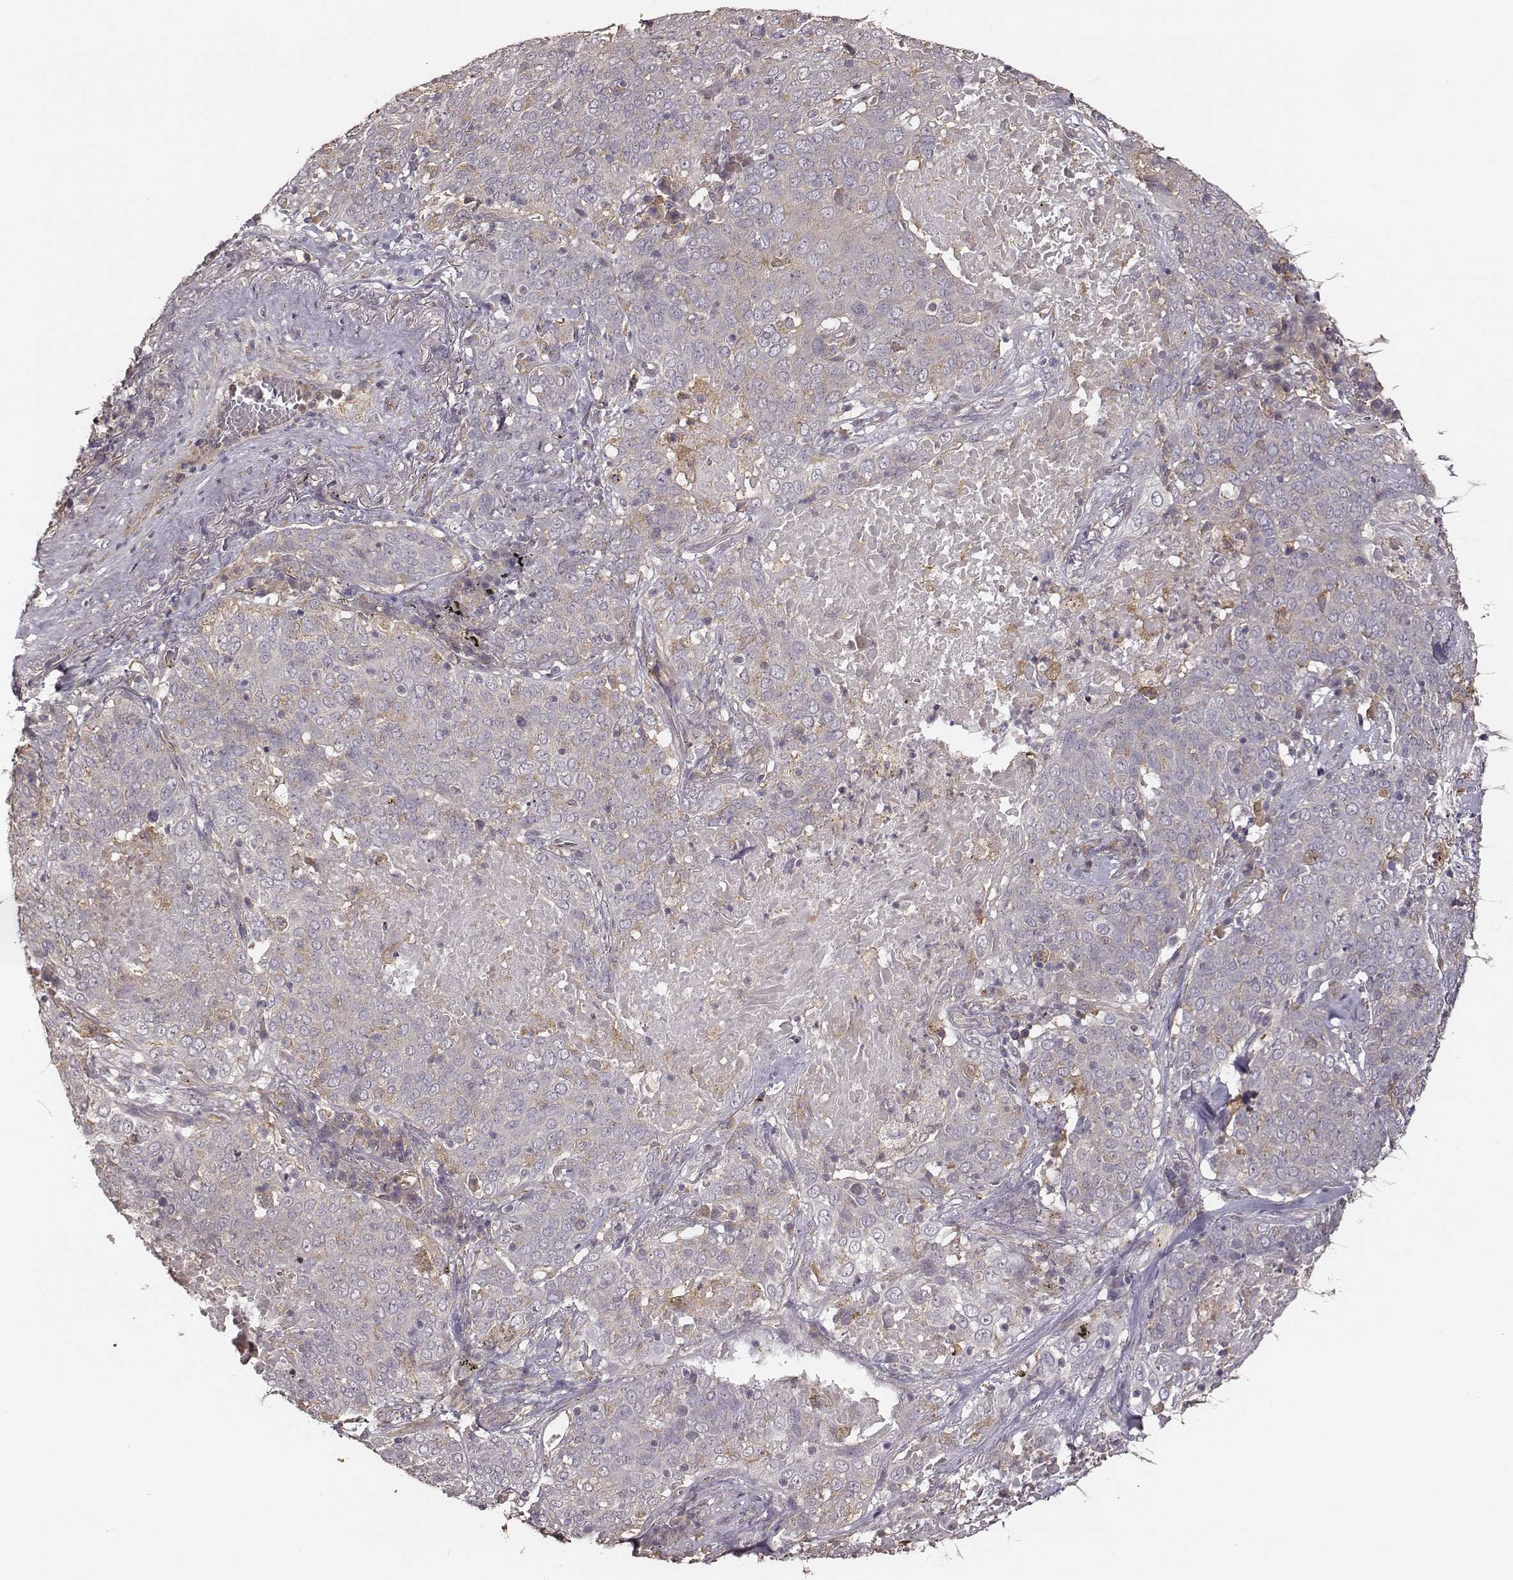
{"staining": {"intensity": "negative", "quantity": "none", "location": "none"}, "tissue": "lung cancer", "cell_type": "Tumor cells", "image_type": "cancer", "snomed": [{"axis": "morphology", "description": "Squamous cell carcinoma, NOS"}, {"axis": "topography", "description": "Lung"}], "caption": "Micrograph shows no protein staining in tumor cells of squamous cell carcinoma (lung) tissue.", "gene": "VPS26A", "patient": {"sex": "male", "age": 82}}